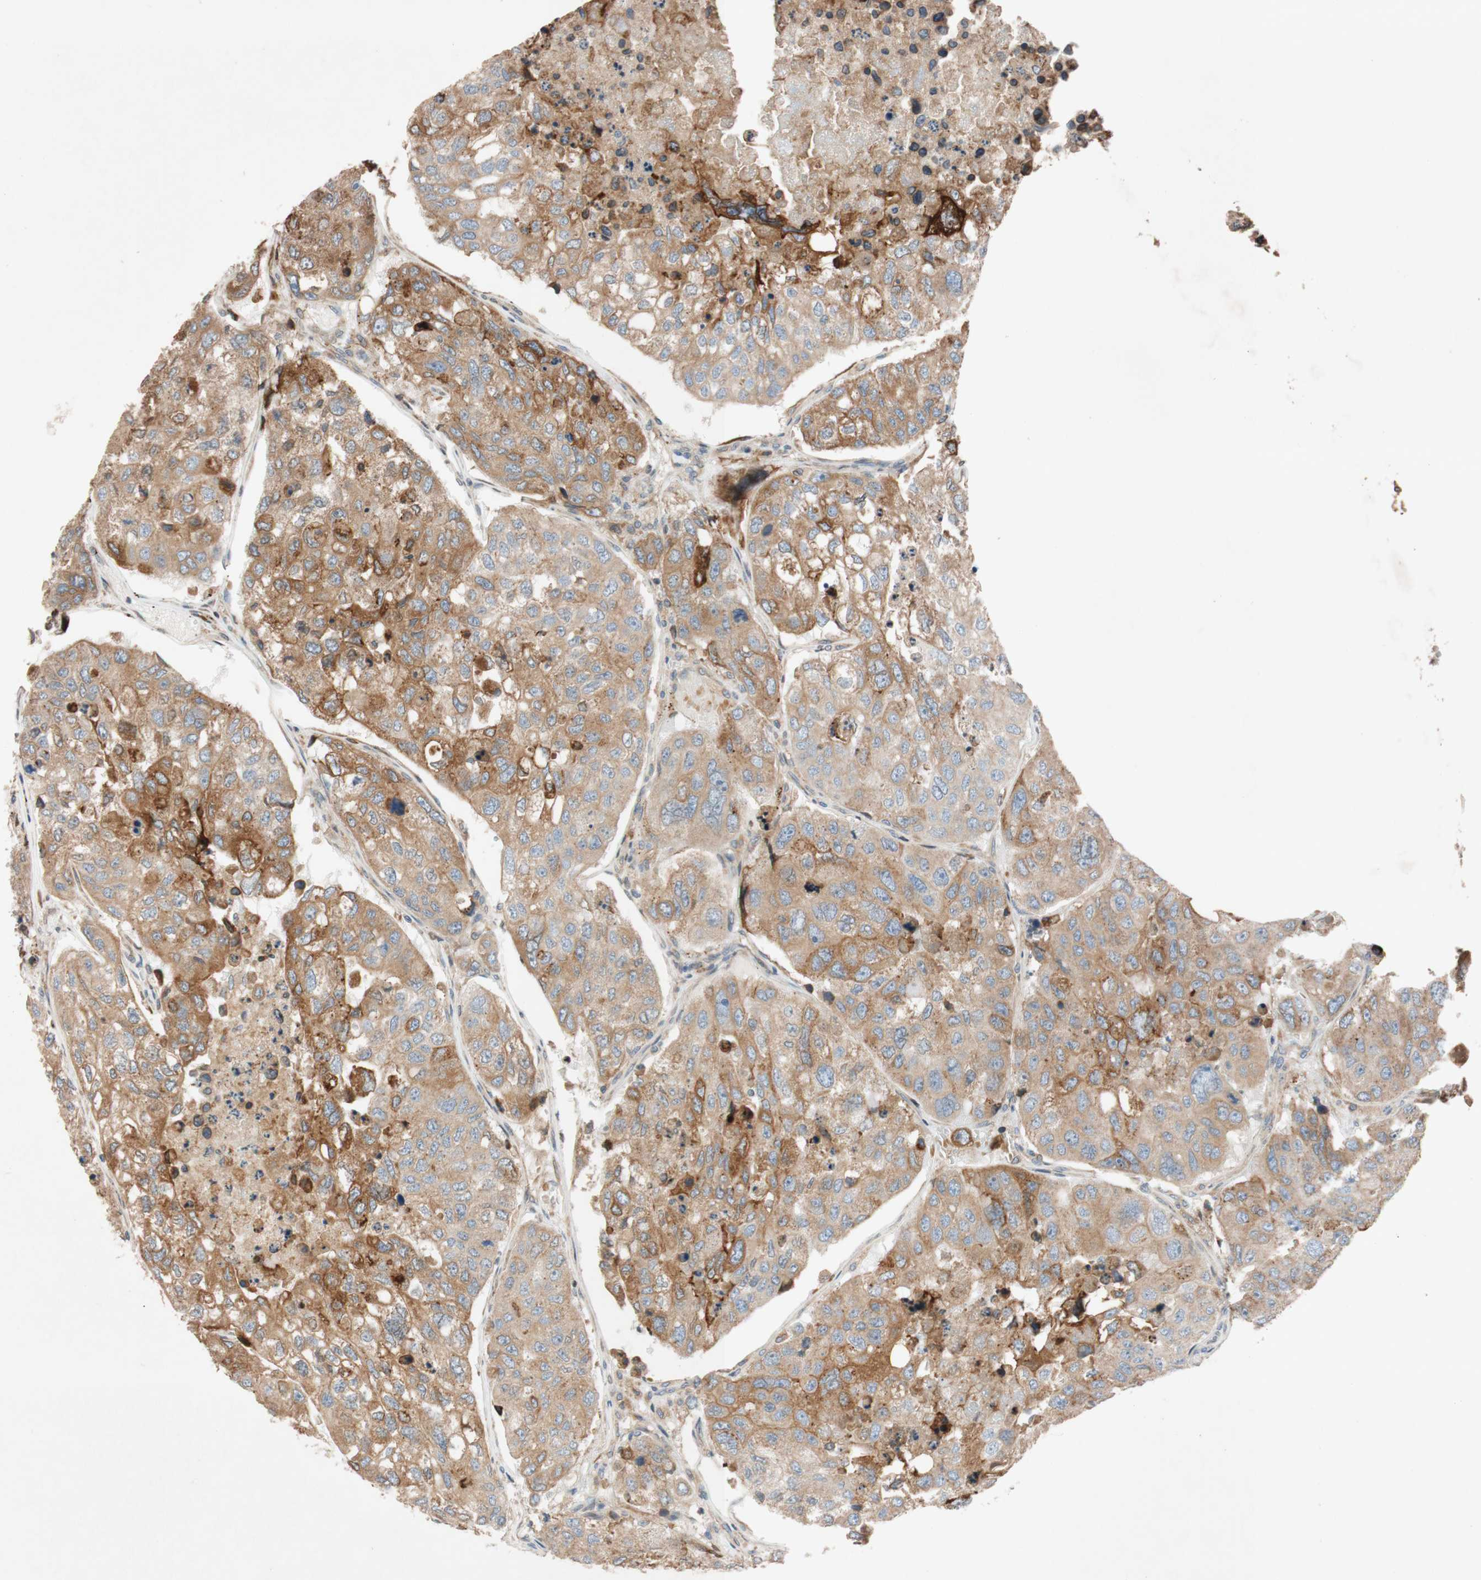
{"staining": {"intensity": "moderate", "quantity": "25%-75%", "location": "cytoplasmic/membranous,nuclear"}, "tissue": "urothelial cancer", "cell_type": "Tumor cells", "image_type": "cancer", "snomed": [{"axis": "morphology", "description": "Urothelial carcinoma, High grade"}, {"axis": "topography", "description": "Lymph node"}, {"axis": "topography", "description": "Urinary bladder"}], "caption": "Protein expression analysis of human urothelial cancer reveals moderate cytoplasmic/membranous and nuclear positivity in approximately 25%-75% of tumor cells.", "gene": "PTPRU", "patient": {"sex": "male", "age": 51}}